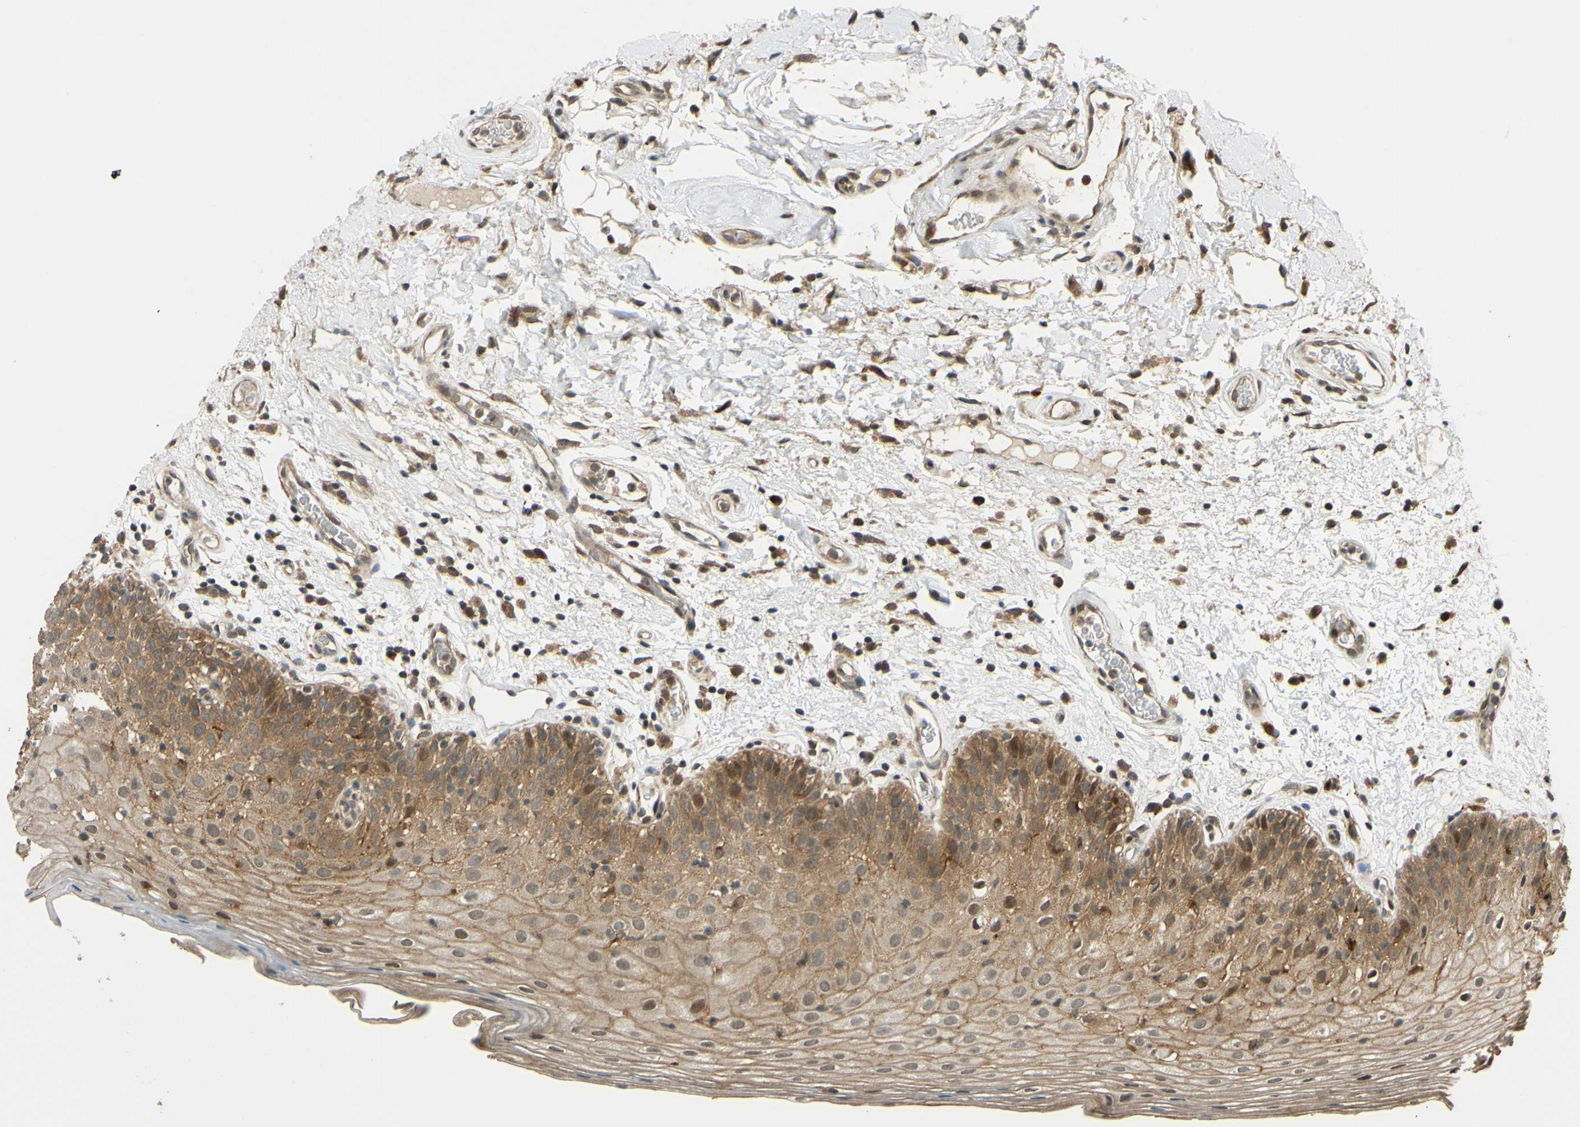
{"staining": {"intensity": "moderate", "quantity": ">75%", "location": "cytoplasmic/membranous,nuclear"}, "tissue": "oral mucosa", "cell_type": "Squamous epithelial cells", "image_type": "normal", "snomed": [{"axis": "morphology", "description": "Normal tissue, NOS"}, {"axis": "morphology", "description": "Squamous cell carcinoma, NOS"}, {"axis": "topography", "description": "Skeletal muscle"}, {"axis": "topography", "description": "Oral tissue"}, {"axis": "topography", "description": "Head-Neck"}], "caption": "Brown immunohistochemical staining in normal human oral mucosa reveals moderate cytoplasmic/membranous,nuclear positivity in about >75% of squamous epithelial cells. The staining is performed using DAB brown chromogen to label protein expression. The nuclei are counter-stained blue using hematoxylin.", "gene": "ABCC8", "patient": {"sex": "male", "age": 71}}